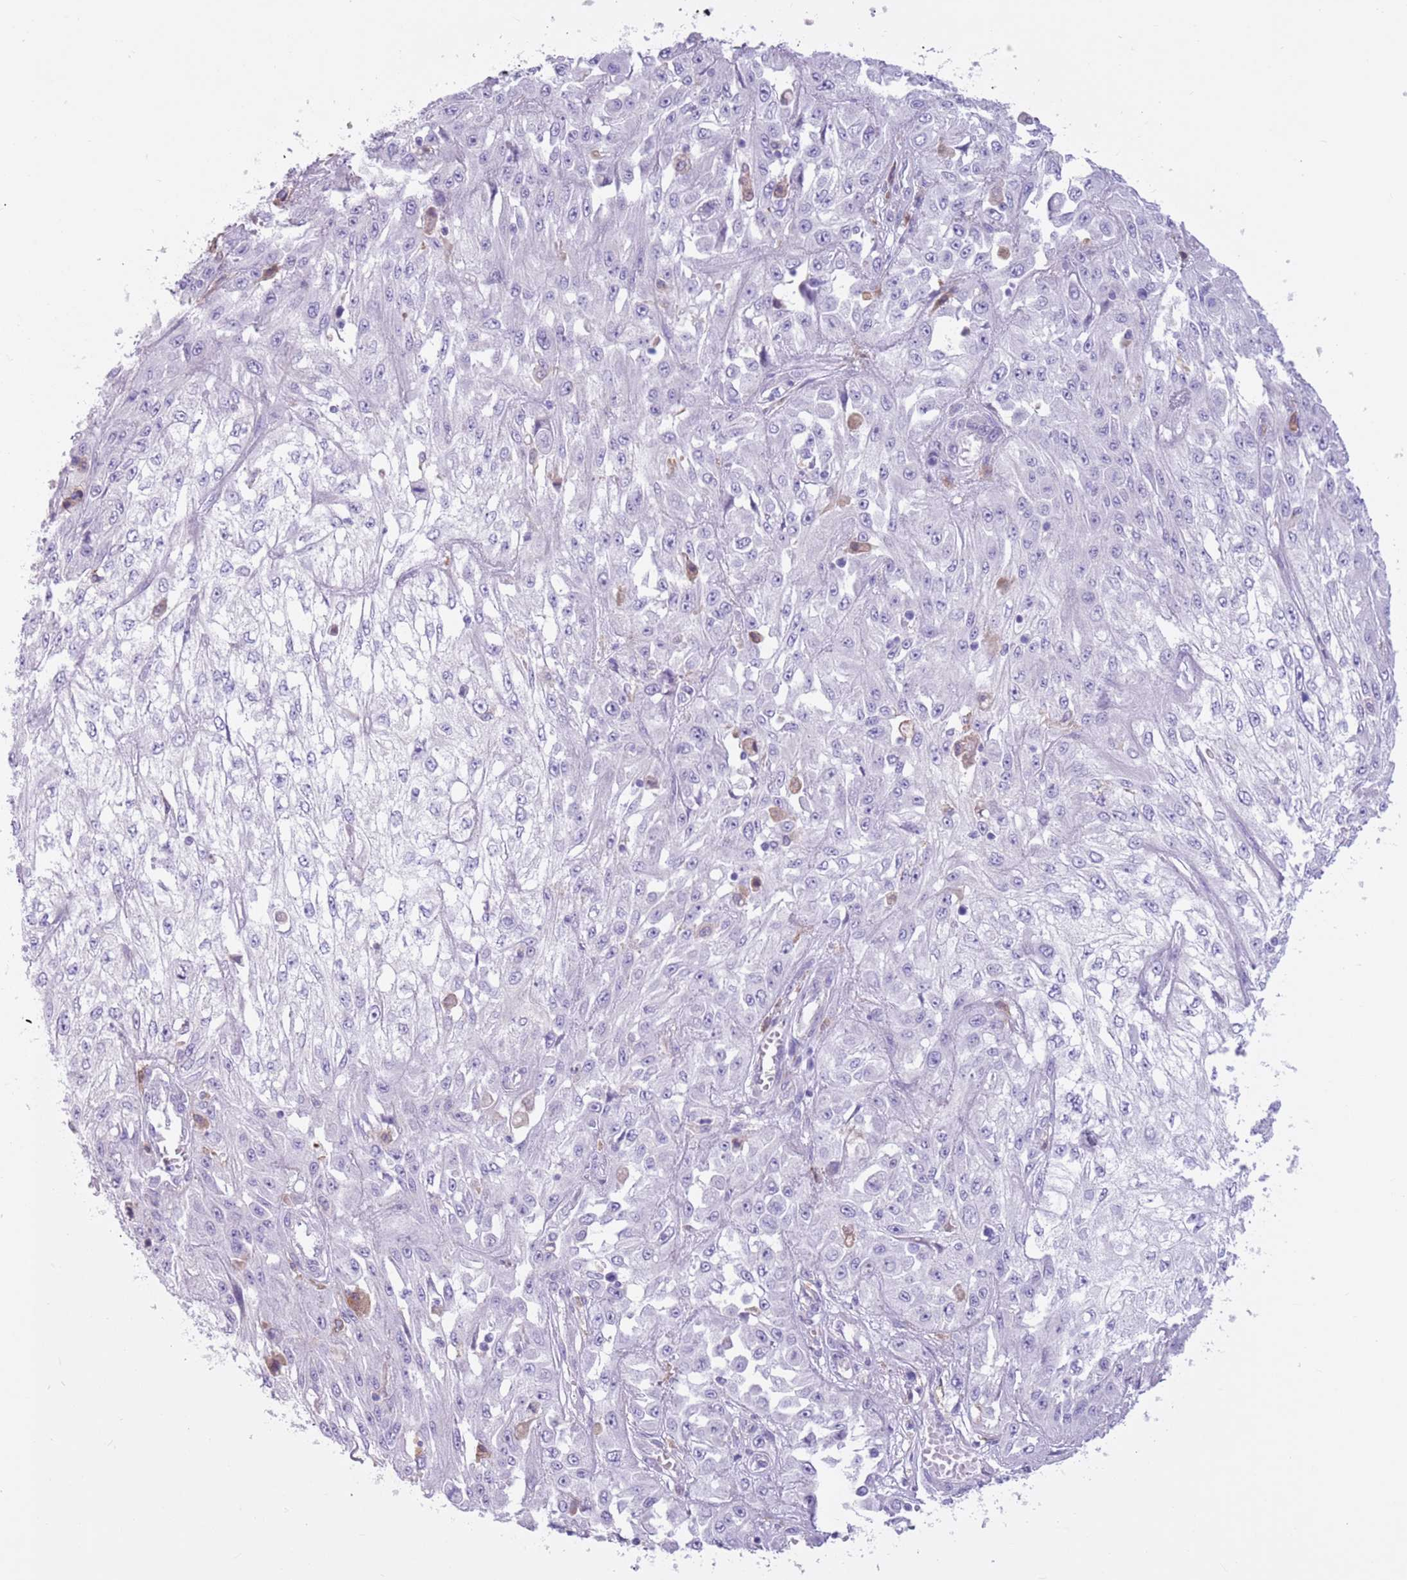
{"staining": {"intensity": "negative", "quantity": "none", "location": "none"}, "tissue": "skin cancer", "cell_type": "Tumor cells", "image_type": "cancer", "snomed": [{"axis": "morphology", "description": "Squamous cell carcinoma, NOS"}, {"axis": "morphology", "description": "Squamous cell carcinoma, metastatic, NOS"}, {"axis": "topography", "description": "Skin"}, {"axis": "topography", "description": "Lymph node"}], "caption": "High power microscopy image of an immunohistochemistry micrograph of squamous cell carcinoma (skin), revealing no significant staining in tumor cells.", "gene": "SNX6", "patient": {"sex": "male", "age": 75}}